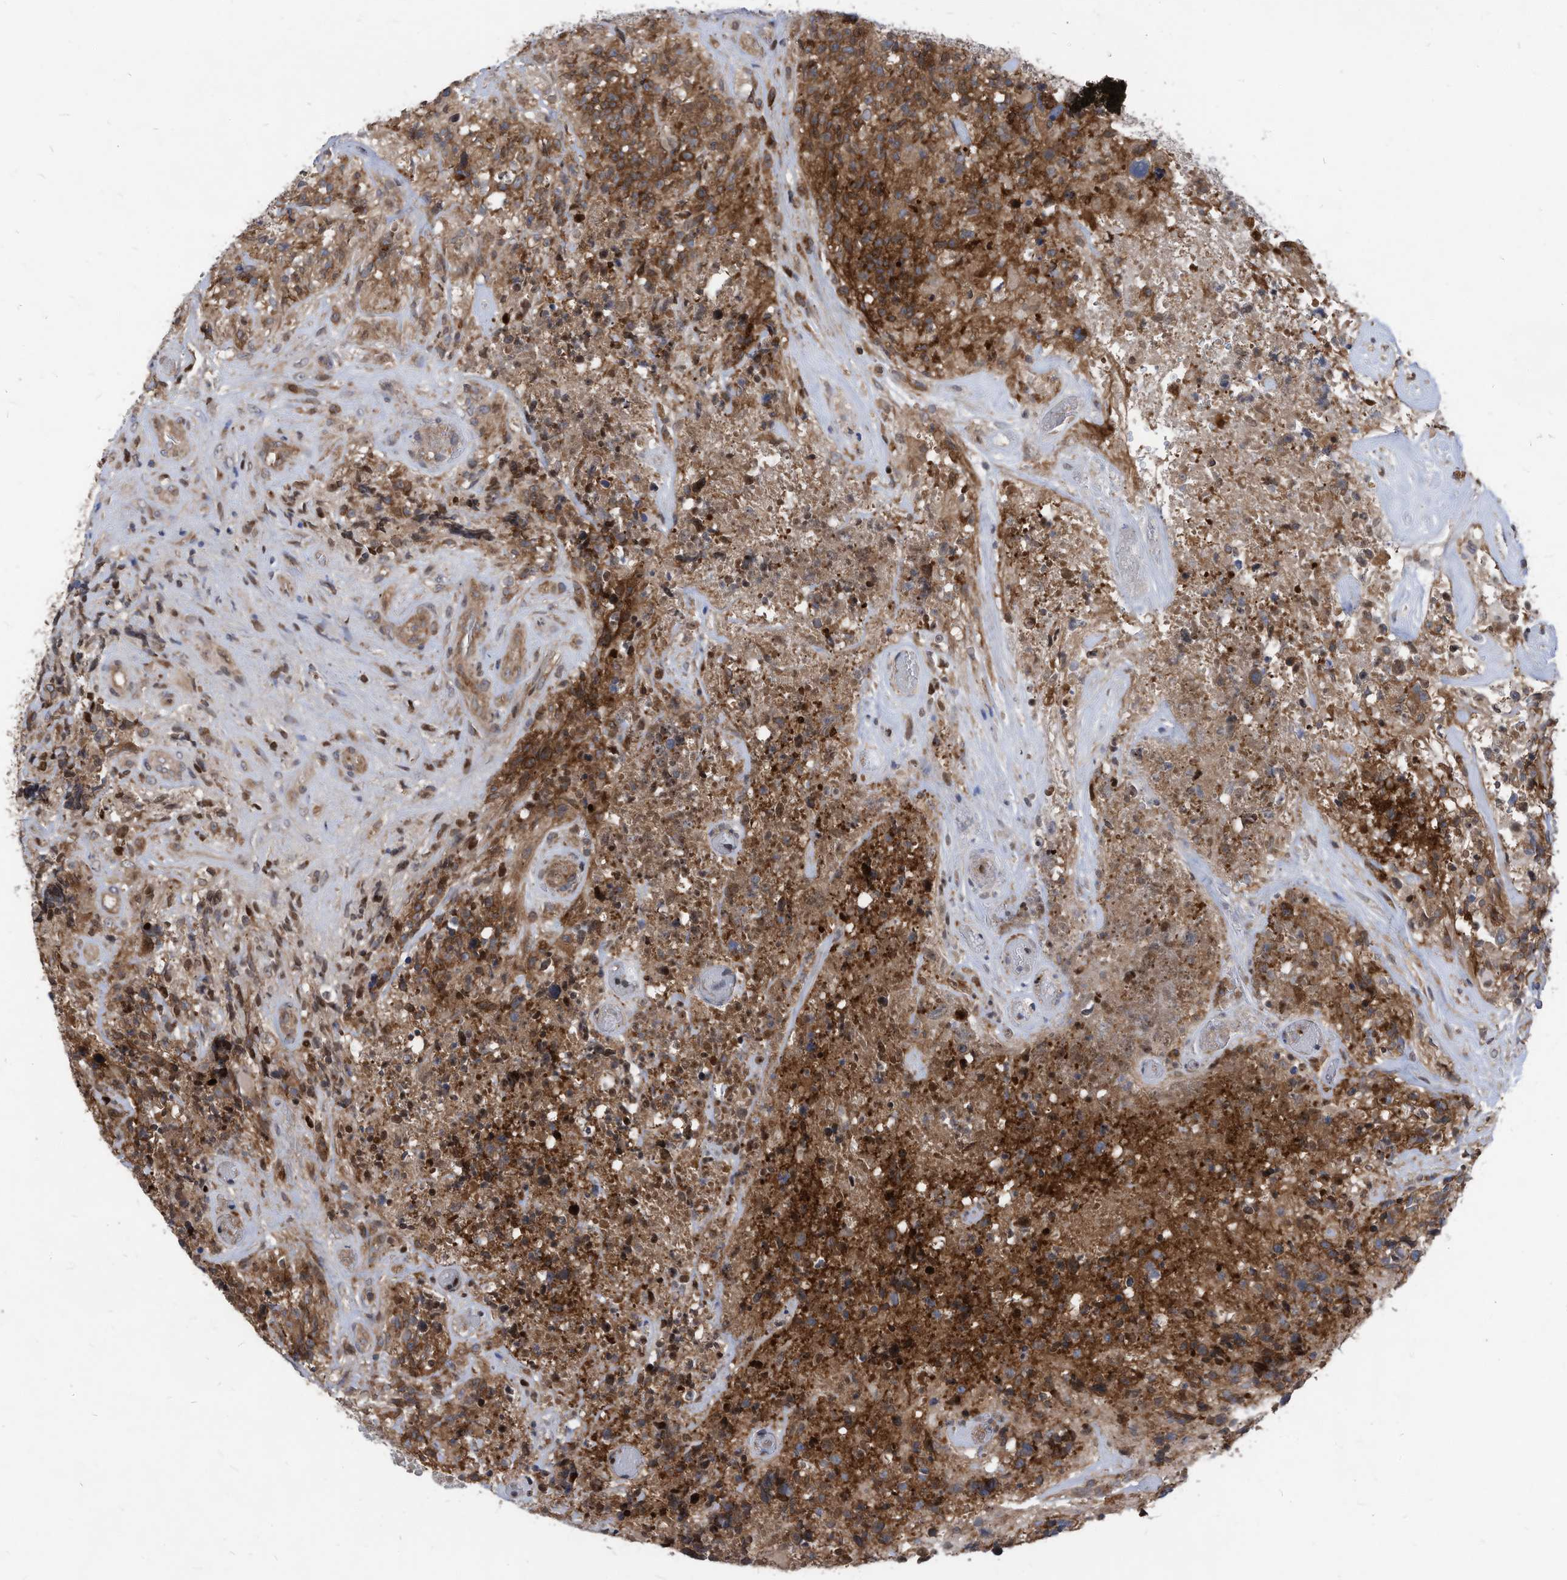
{"staining": {"intensity": "moderate", "quantity": ">75%", "location": "cytoplasmic/membranous"}, "tissue": "glioma", "cell_type": "Tumor cells", "image_type": "cancer", "snomed": [{"axis": "morphology", "description": "Glioma, malignant, High grade"}, {"axis": "topography", "description": "Brain"}], "caption": "Immunohistochemical staining of malignant glioma (high-grade) displays medium levels of moderate cytoplasmic/membranous protein staining in about >75% of tumor cells.", "gene": "KPNB1", "patient": {"sex": "male", "age": 69}}